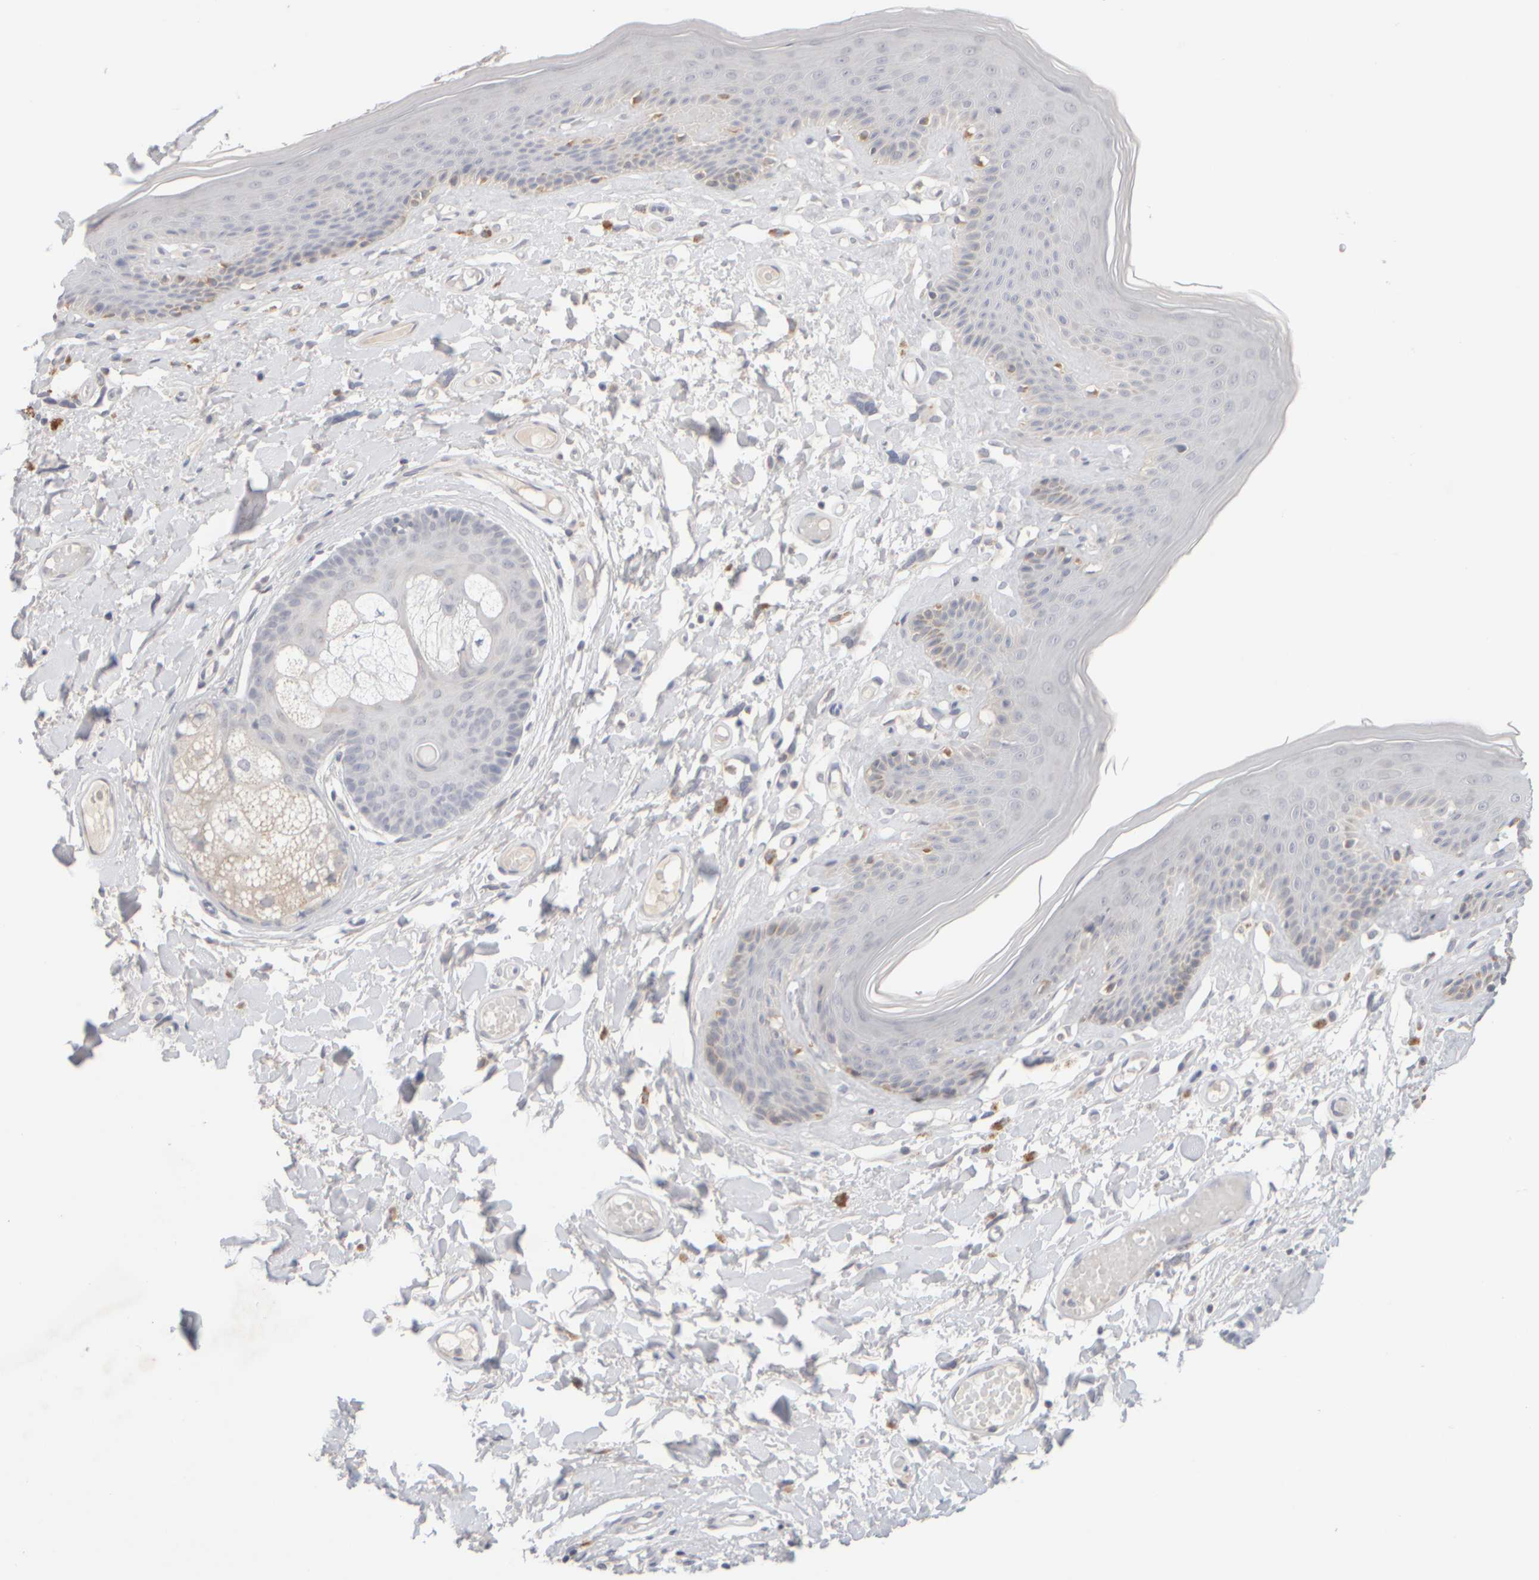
{"staining": {"intensity": "weak", "quantity": "<25%", "location": "cytoplasmic/membranous"}, "tissue": "skin", "cell_type": "Epidermal cells", "image_type": "normal", "snomed": [{"axis": "morphology", "description": "Normal tissue, NOS"}, {"axis": "topography", "description": "Vulva"}], "caption": "Immunohistochemistry image of unremarkable skin stained for a protein (brown), which displays no expression in epidermal cells.", "gene": "ZNF112", "patient": {"sex": "female", "age": 73}}